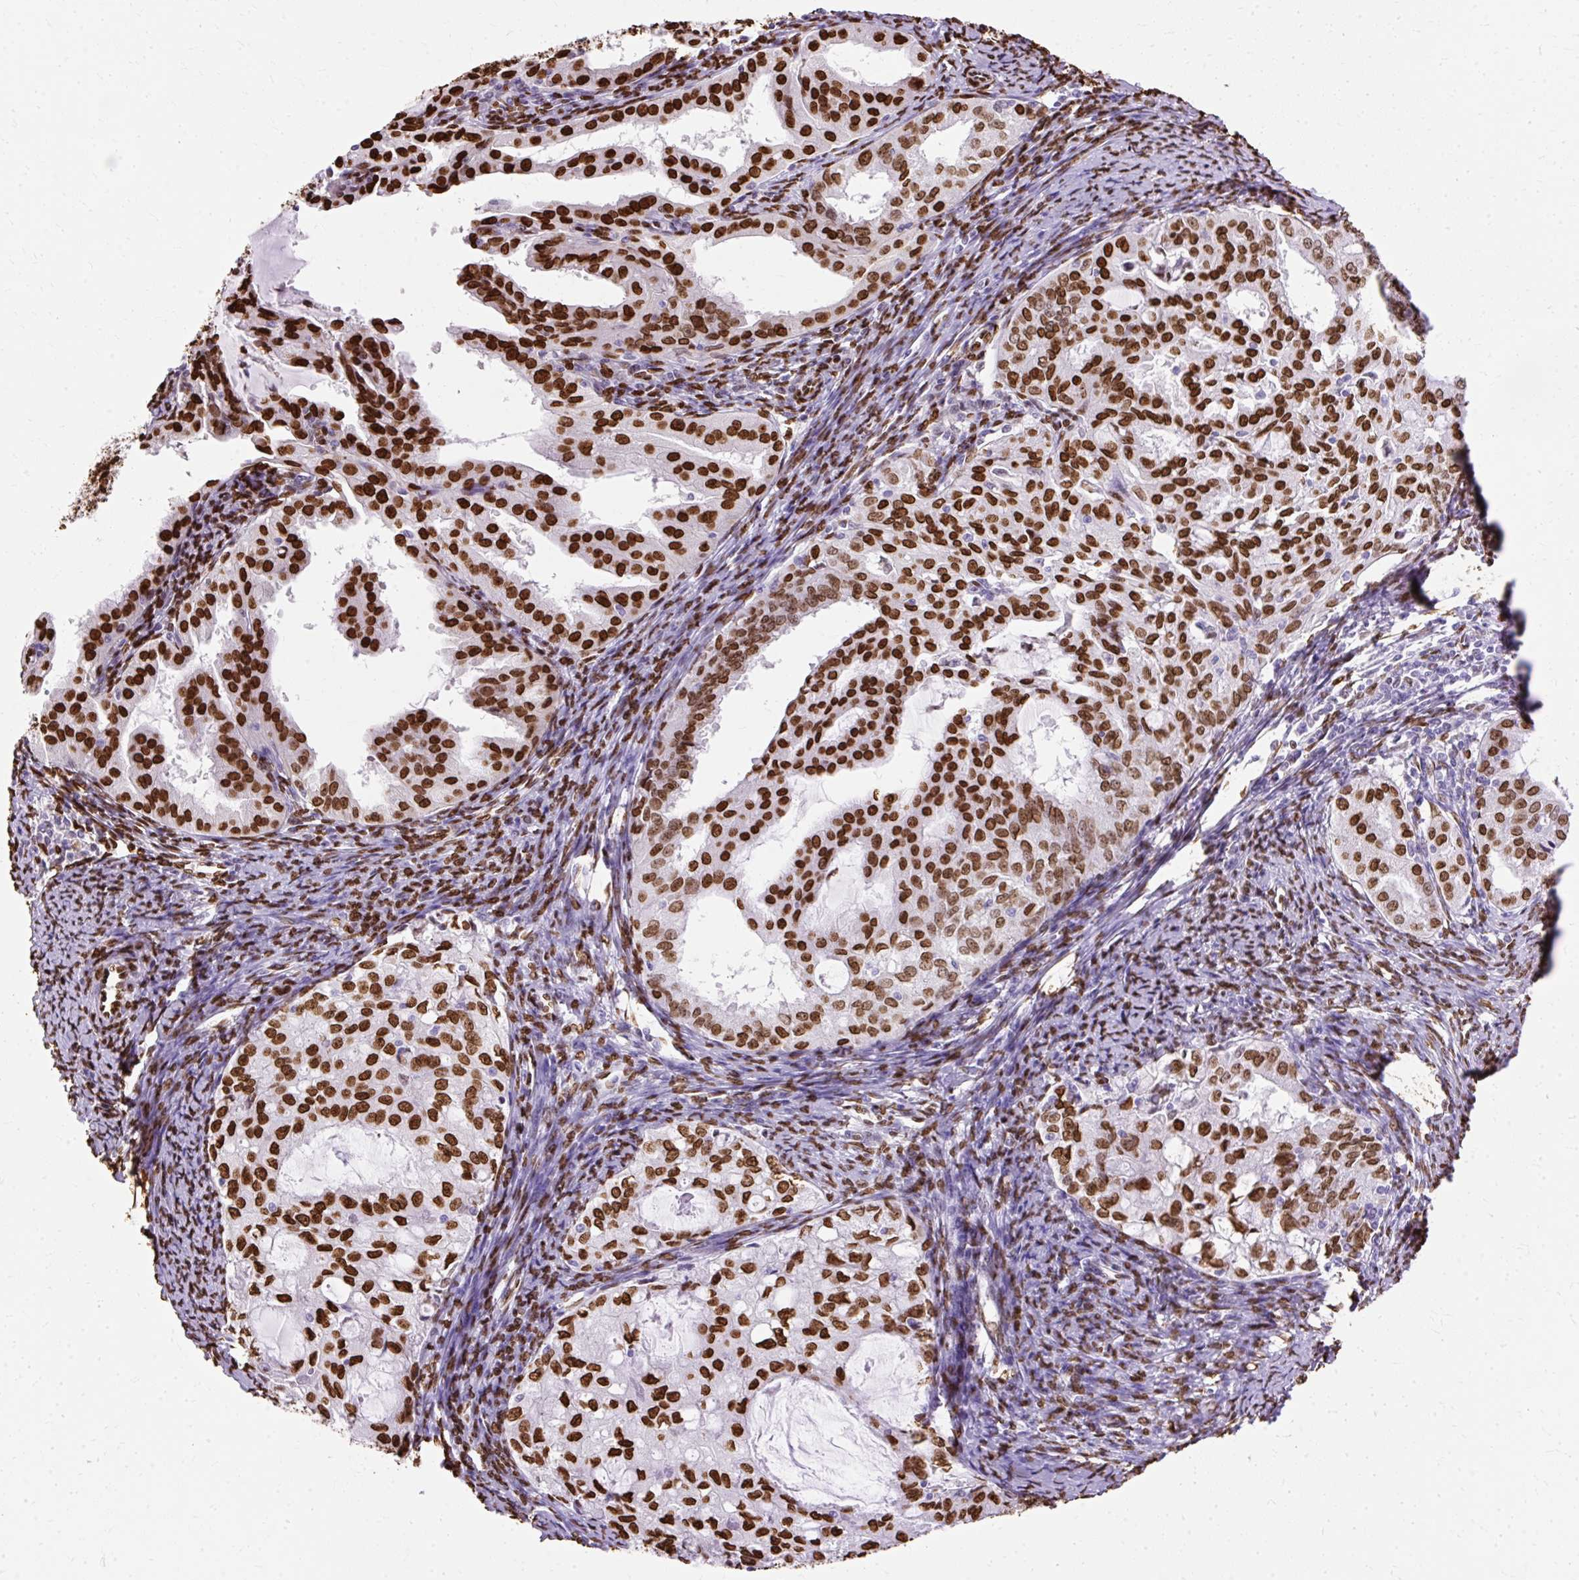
{"staining": {"intensity": "strong", "quantity": ">75%", "location": "nuclear"}, "tissue": "endometrial cancer", "cell_type": "Tumor cells", "image_type": "cancer", "snomed": [{"axis": "morphology", "description": "Adenocarcinoma, NOS"}, {"axis": "topography", "description": "Endometrium"}], "caption": "Adenocarcinoma (endometrial) tissue reveals strong nuclear expression in approximately >75% of tumor cells", "gene": "TMEM184C", "patient": {"sex": "female", "age": 70}}